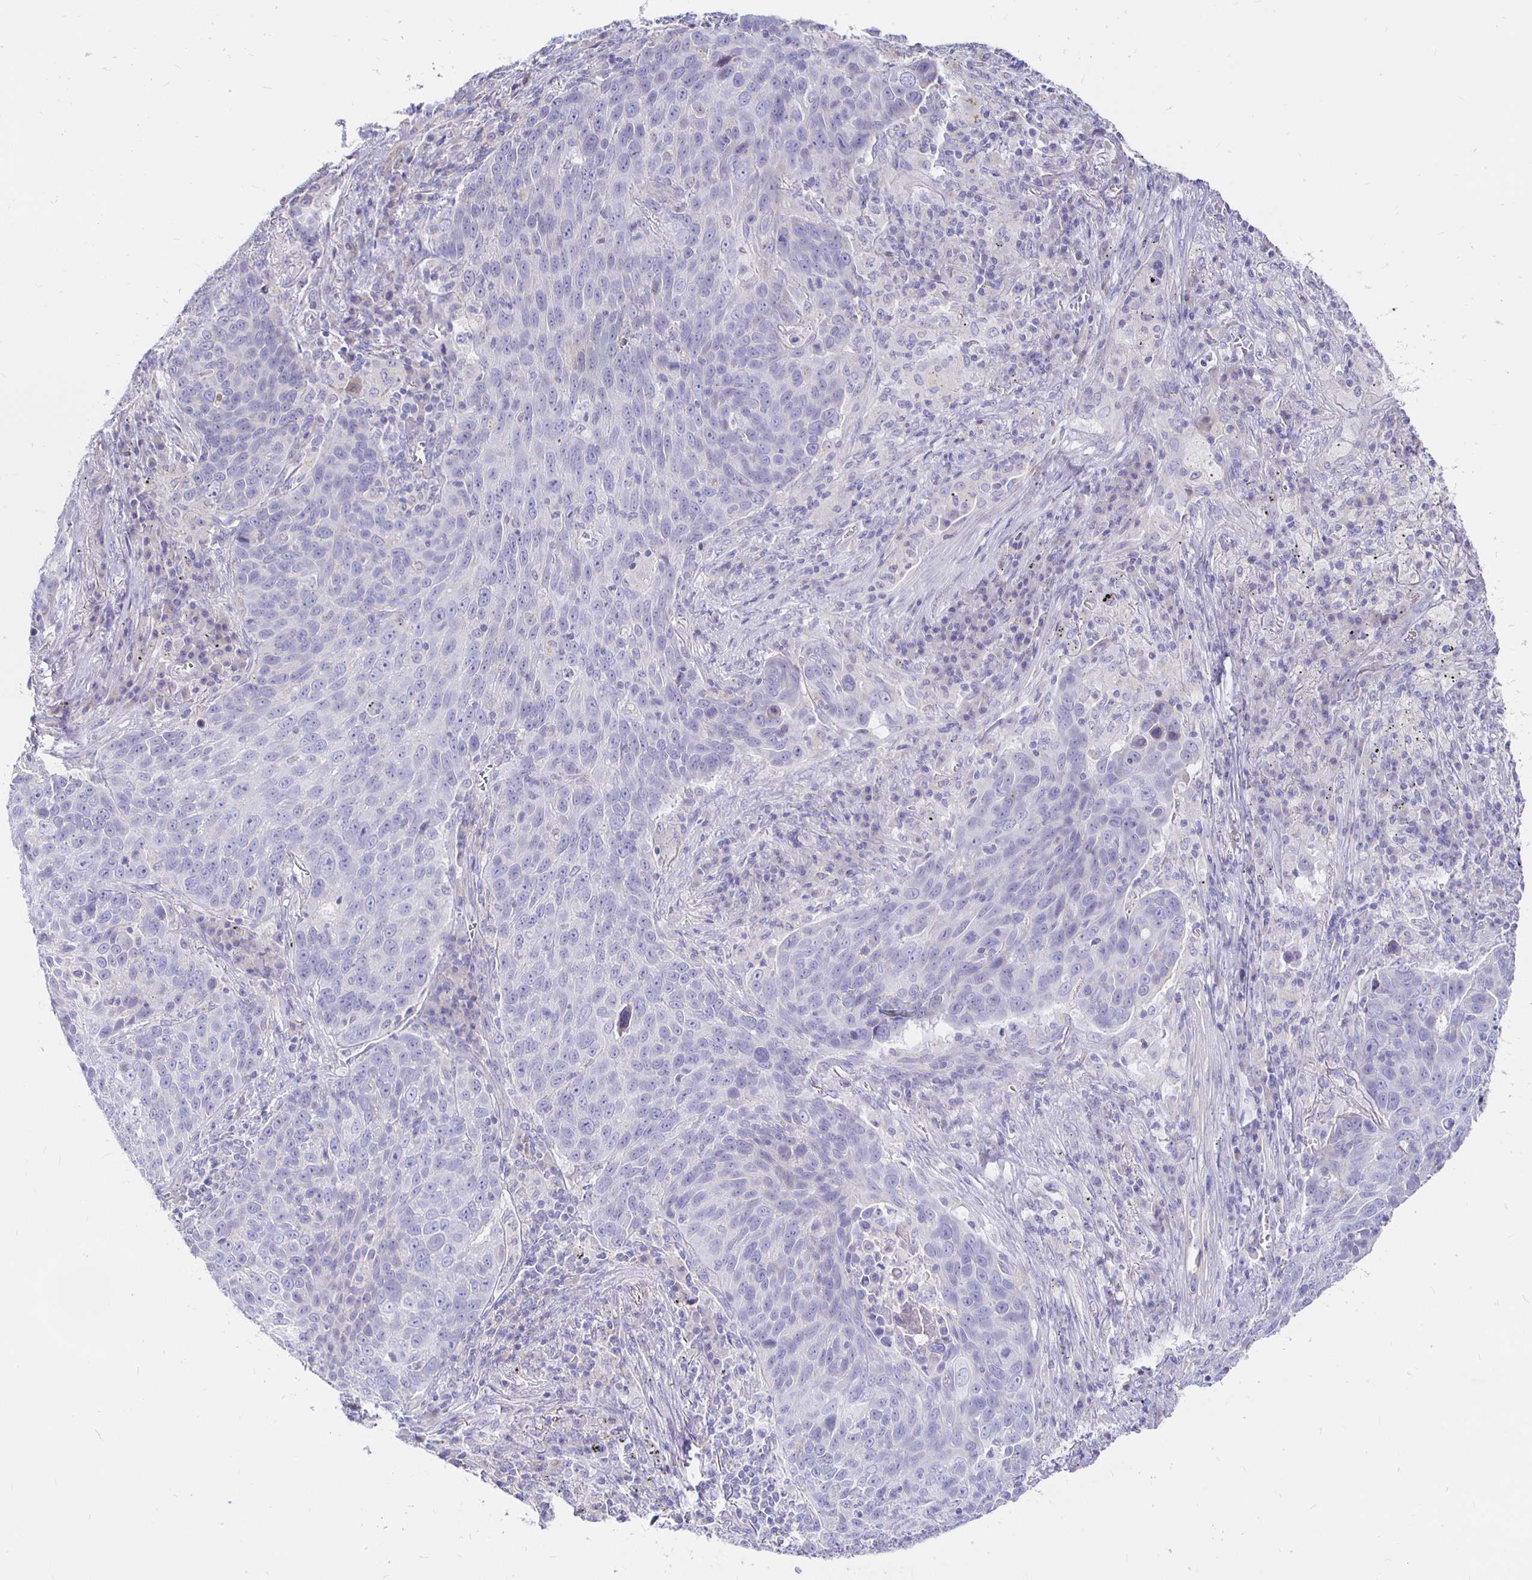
{"staining": {"intensity": "negative", "quantity": "none", "location": "none"}, "tissue": "lung cancer", "cell_type": "Tumor cells", "image_type": "cancer", "snomed": [{"axis": "morphology", "description": "Squamous cell carcinoma, NOS"}, {"axis": "topography", "description": "Lung"}], "caption": "Protein analysis of squamous cell carcinoma (lung) exhibits no significant staining in tumor cells.", "gene": "NECAB1", "patient": {"sex": "male", "age": 78}}